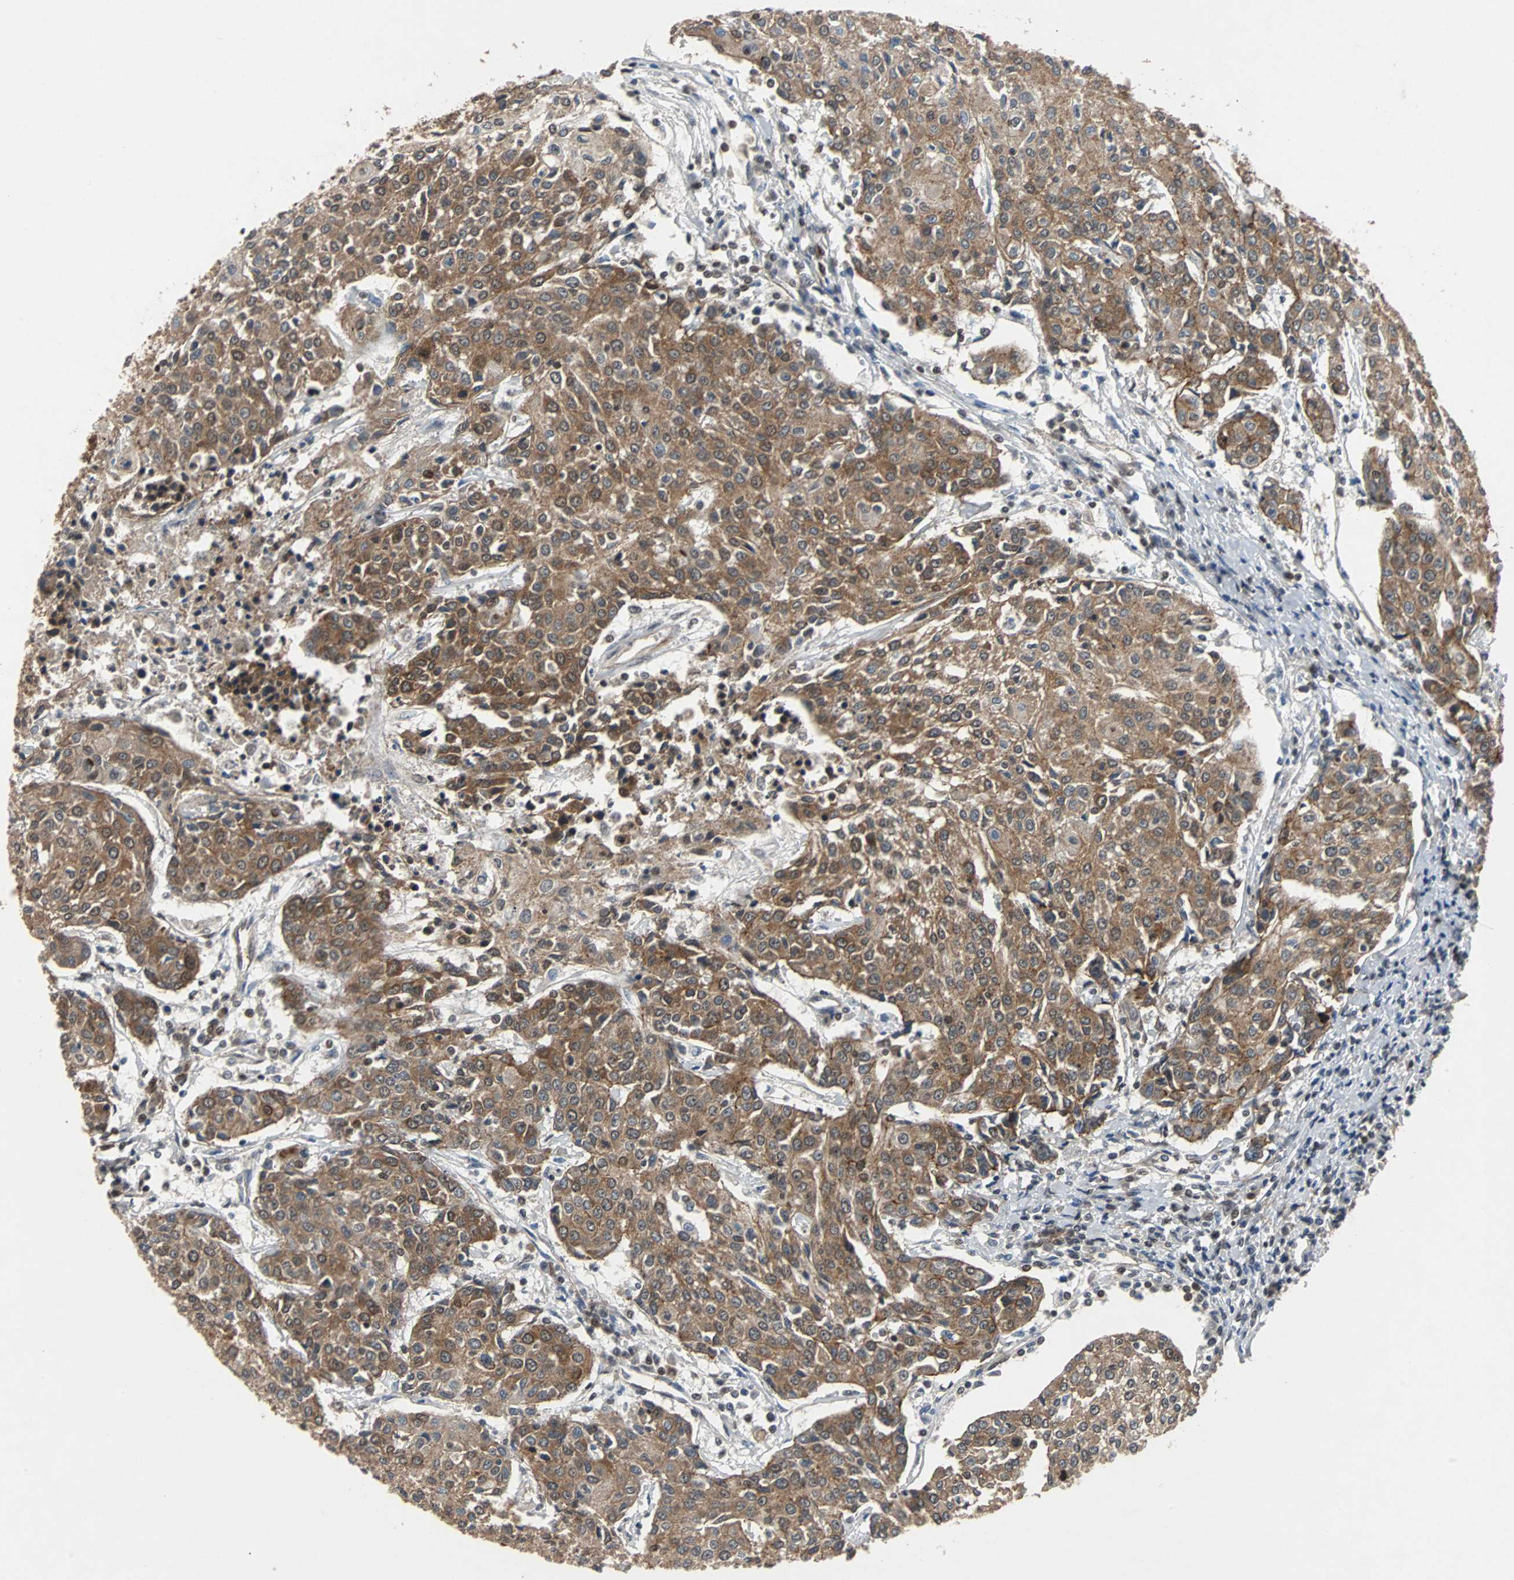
{"staining": {"intensity": "strong", "quantity": ">75%", "location": "cytoplasmic/membranous"}, "tissue": "urothelial cancer", "cell_type": "Tumor cells", "image_type": "cancer", "snomed": [{"axis": "morphology", "description": "Urothelial carcinoma, High grade"}, {"axis": "topography", "description": "Urinary bladder"}], "caption": "Tumor cells reveal strong cytoplasmic/membranous expression in about >75% of cells in urothelial cancer. The staining was performed using DAB (3,3'-diaminobenzidine), with brown indicating positive protein expression. Nuclei are stained blue with hematoxylin.", "gene": "LSR", "patient": {"sex": "female", "age": 85}}